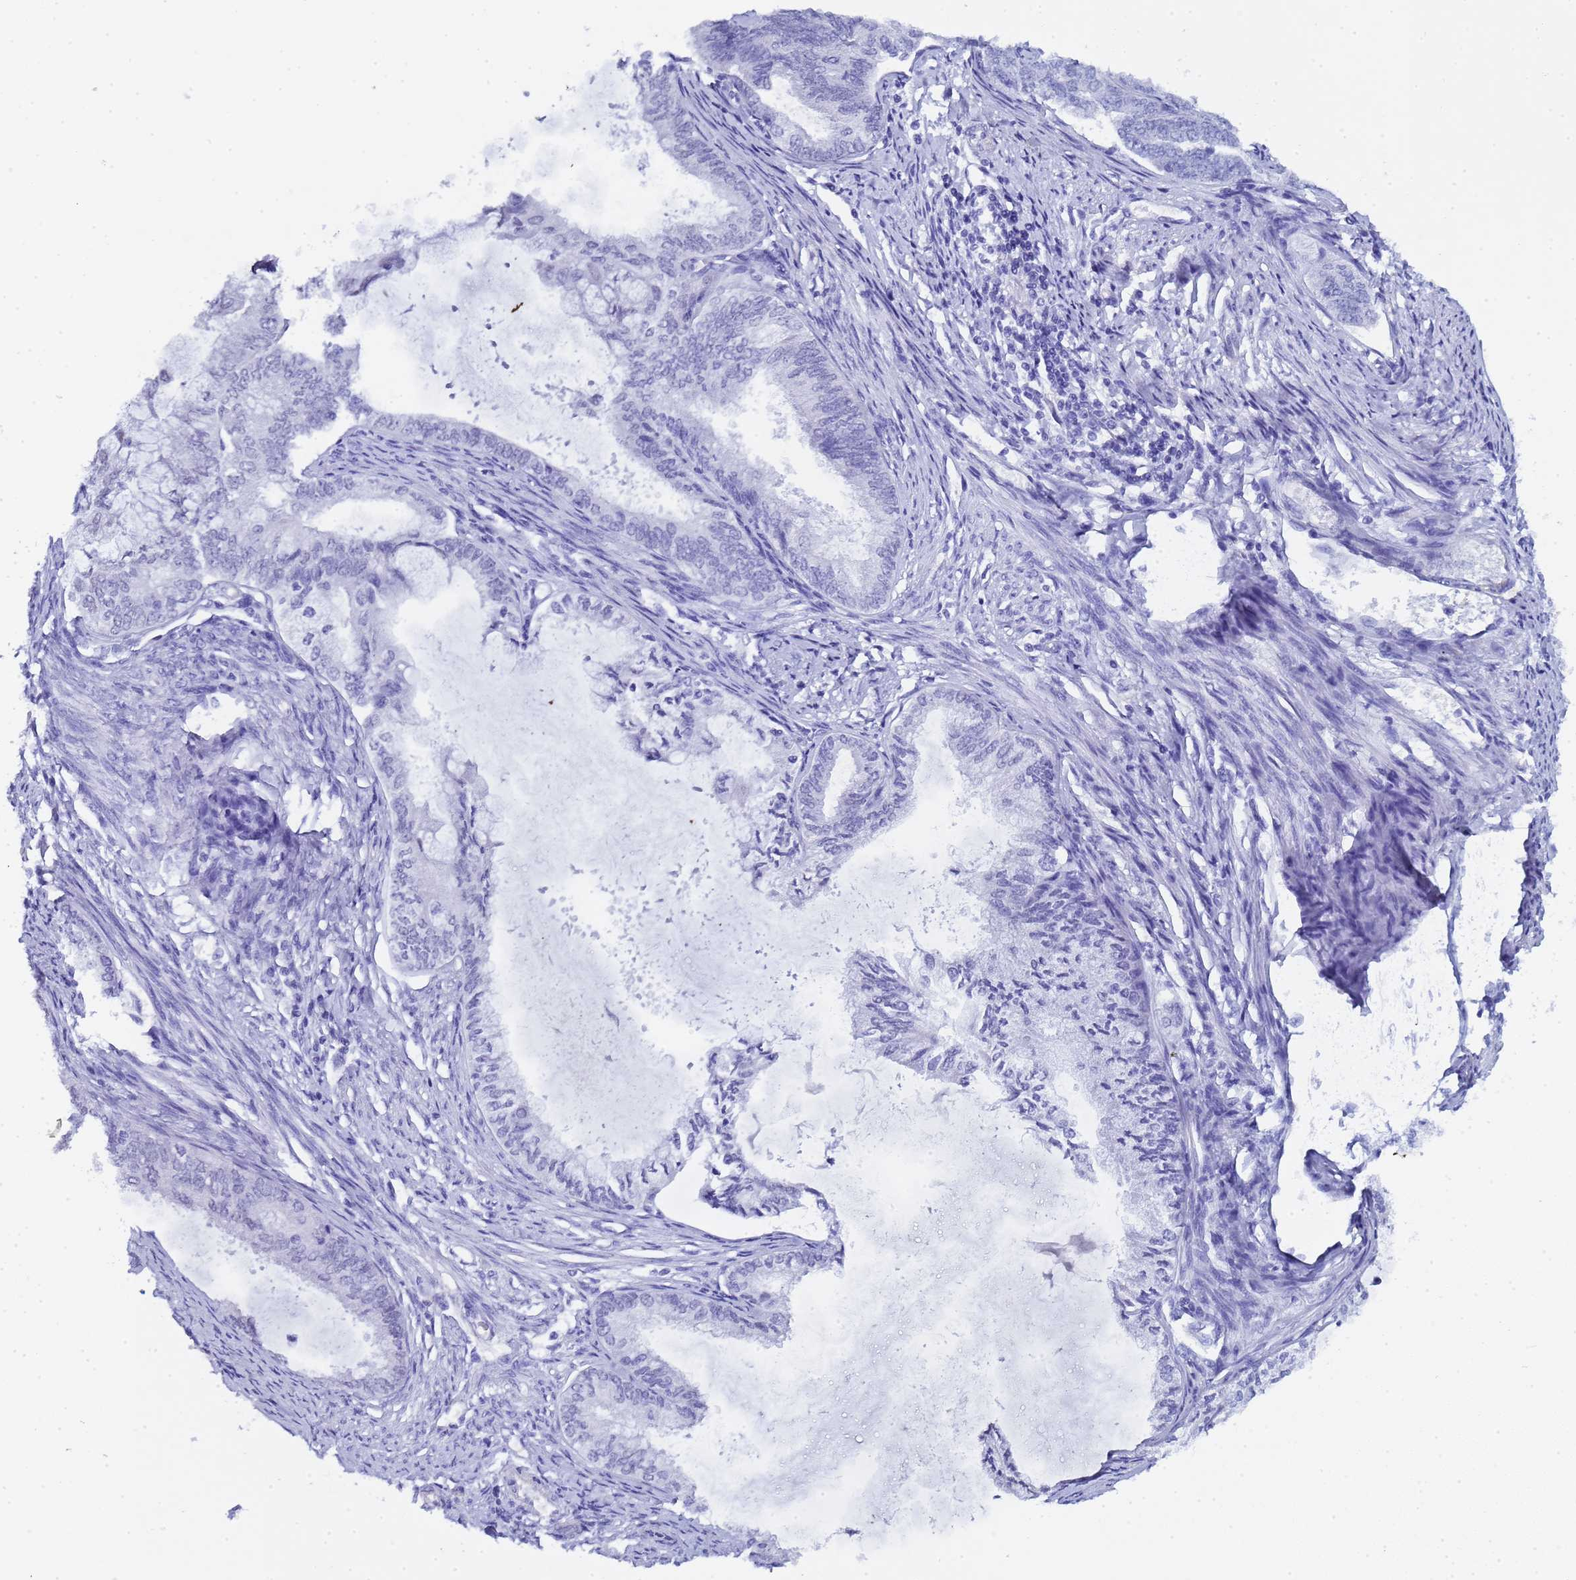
{"staining": {"intensity": "negative", "quantity": "none", "location": "none"}, "tissue": "endometrial cancer", "cell_type": "Tumor cells", "image_type": "cancer", "snomed": [{"axis": "morphology", "description": "Adenocarcinoma, NOS"}, {"axis": "topography", "description": "Endometrium"}], "caption": "Immunohistochemistry histopathology image of neoplastic tissue: endometrial cancer (adenocarcinoma) stained with DAB shows no significant protein staining in tumor cells.", "gene": "CTRC", "patient": {"sex": "female", "age": 86}}